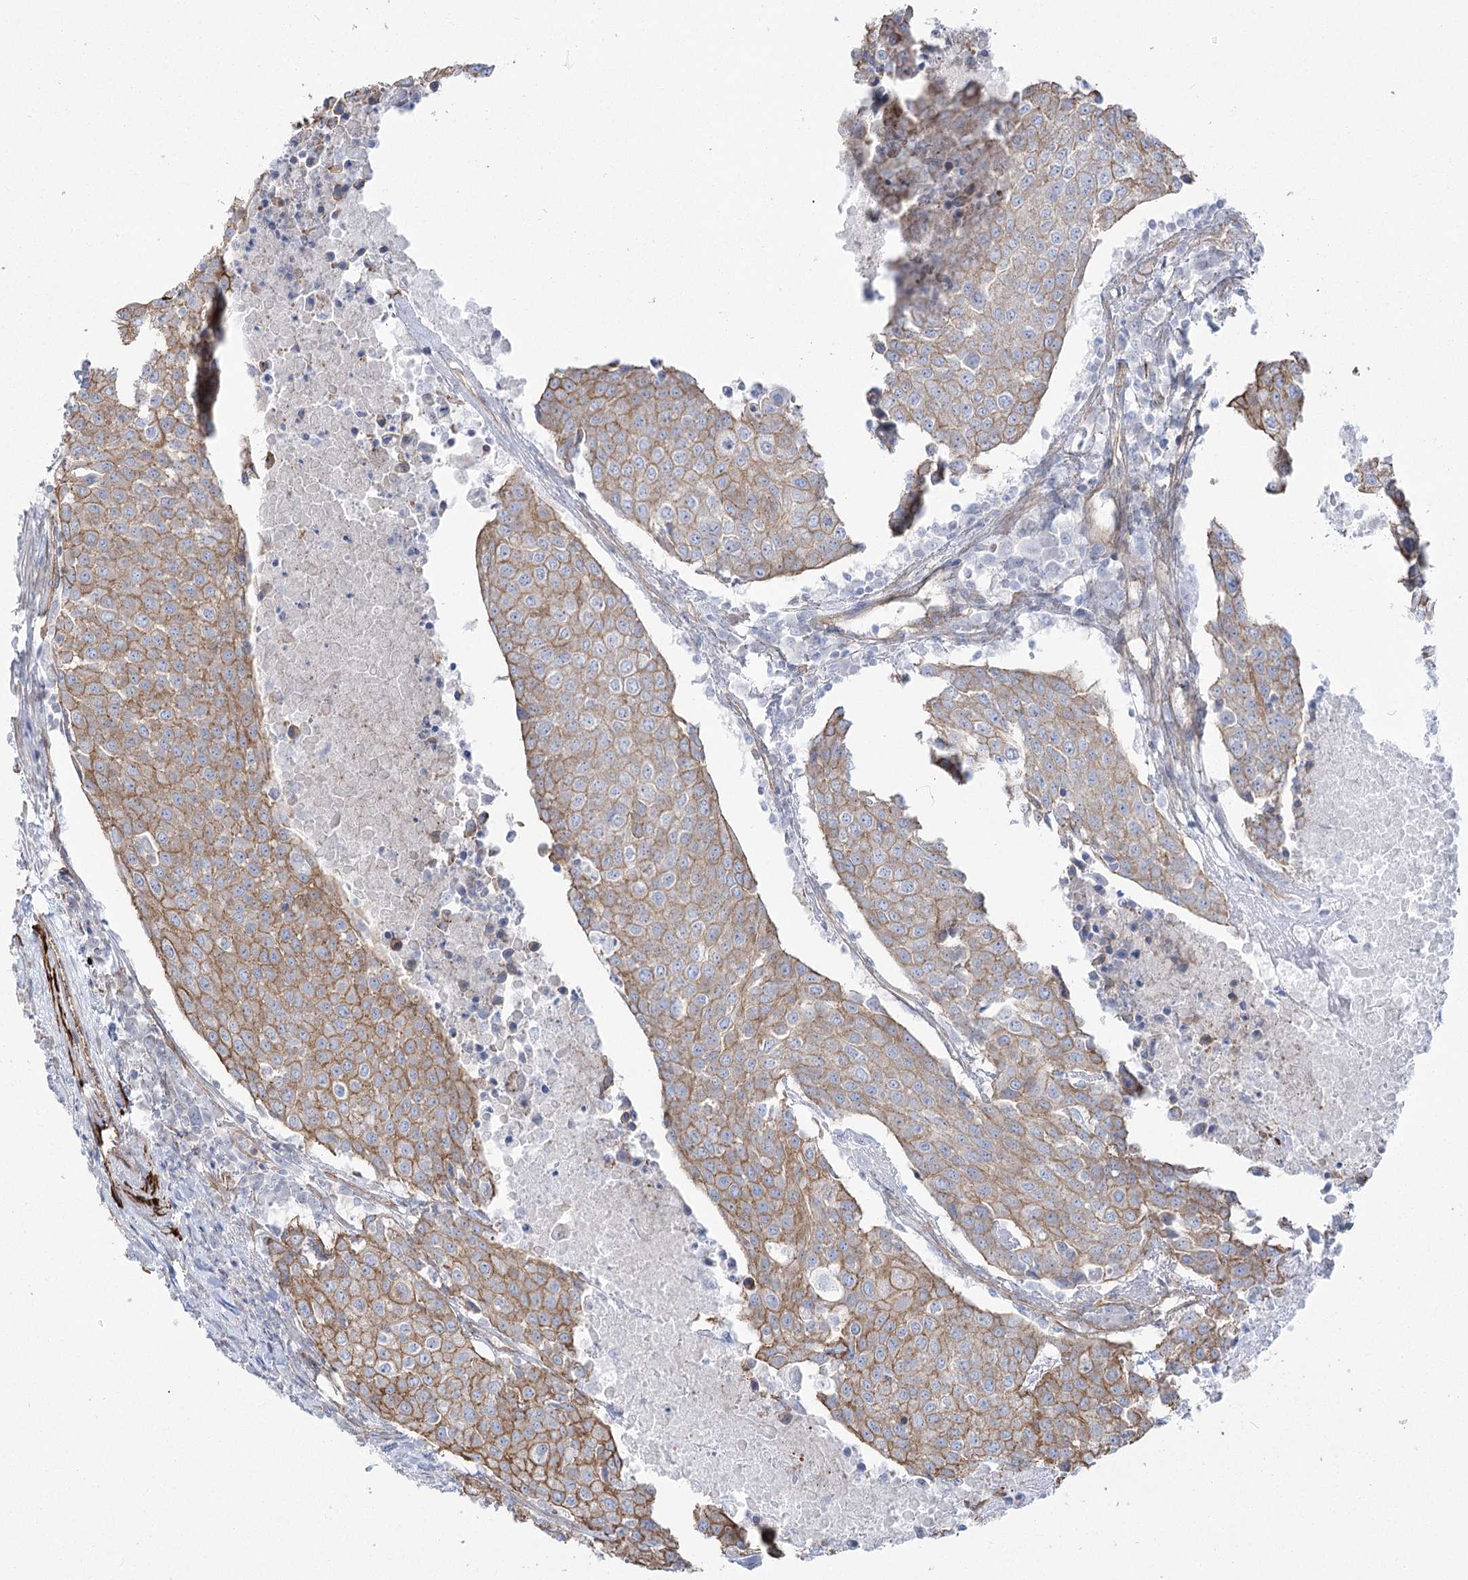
{"staining": {"intensity": "moderate", "quantity": "25%-75%", "location": "cytoplasmic/membranous"}, "tissue": "urothelial cancer", "cell_type": "Tumor cells", "image_type": "cancer", "snomed": [{"axis": "morphology", "description": "Urothelial carcinoma, High grade"}, {"axis": "topography", "description": "Urinary bladder"}], "caption": "Brown immunohistochemical staining in human high-grade urothelial carcinoma reveals moderate cytoplasmic/membranous staining in approximately 25%-75% of tumor cells.", "gene": "PLEKHA5", "patient": {"sex": "female", "age": 85}}